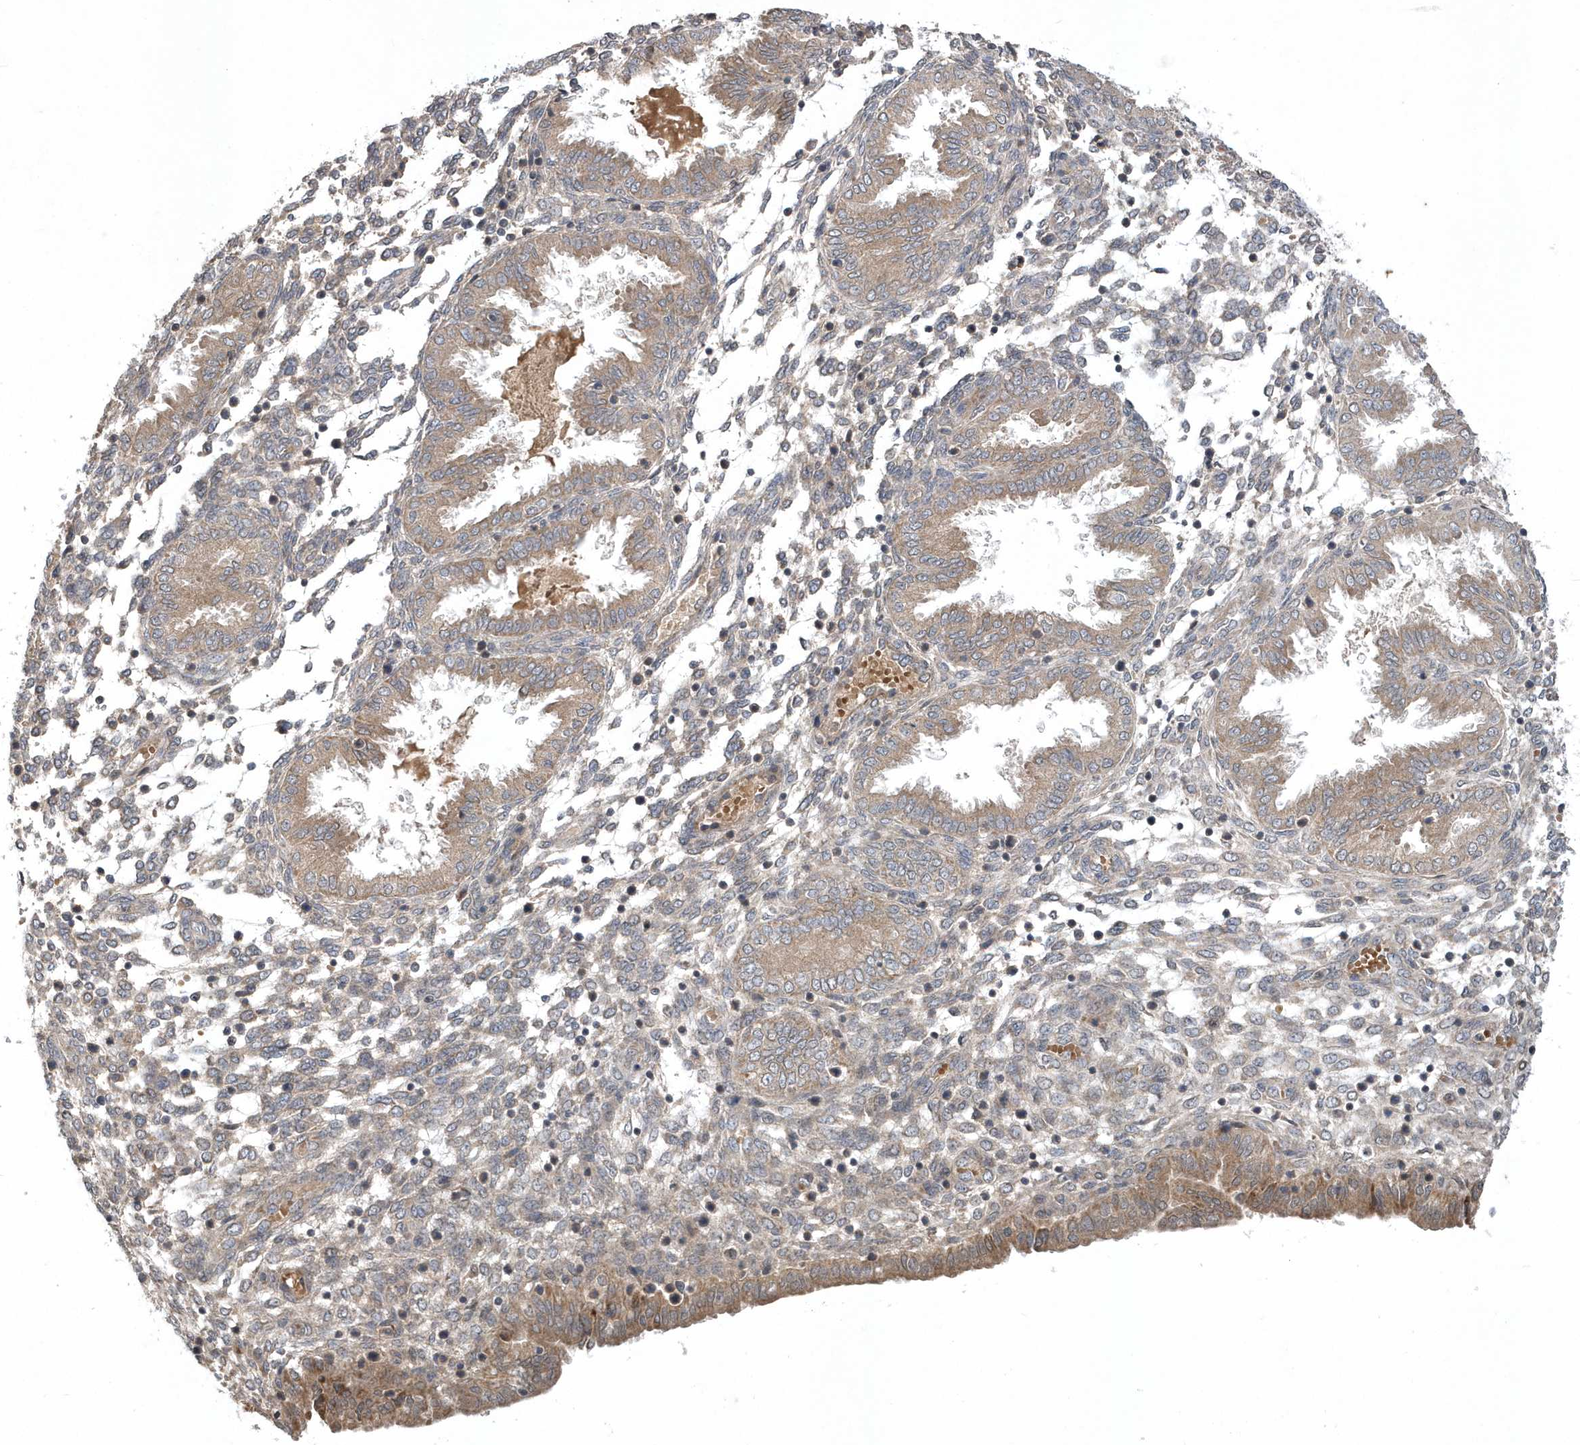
{"staining": {"intensity": "negative", "quantity": "none", "location": "none"}, "tissue": "endometrium", "cell_type": "Cells in endometrial stroma", "image_type": "normal", "snomed": [{"axis": "morphology", "description": "Normal tissue, NOS"}, {"axis": "topography", "description": "Endometrium"}], "caption": "DAB (3,3'-diaminobenzidine) immunohistochemical staining of normal endometrium reveals no significant staining in cells in endometrial stroma. (Immunohistochemistry (ihc), brightfield microscopy, high magnification).", "gene": "HMGCS1", "patient": {"sex": "female", "age": 33}}